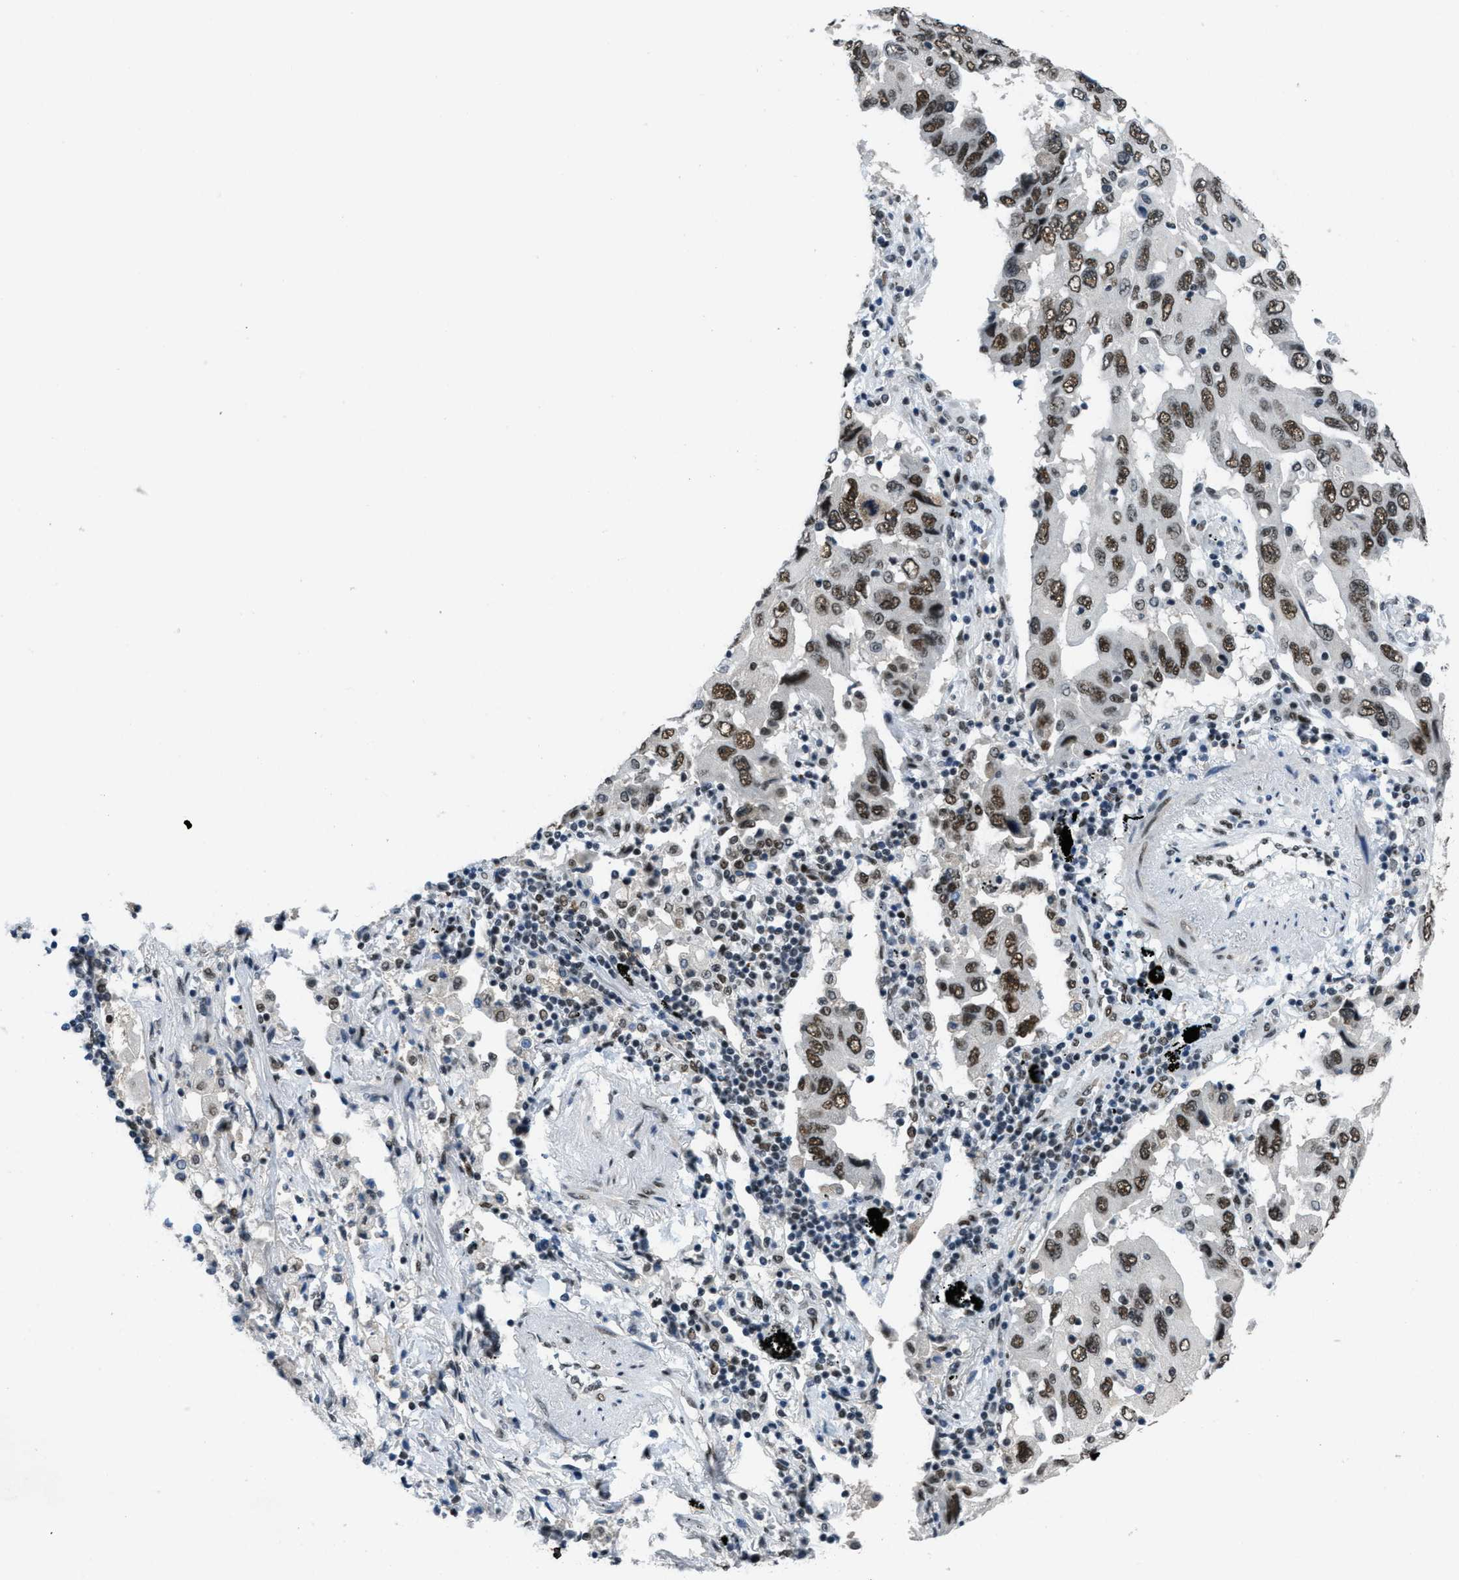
{"staining": {"intensity": "moderate", "quantity": ">75%", "location": "nuclear"}, "tissue": "lung cancer", "cell_type": "Tumor cells", "image_type": "cancer", "snomed": [{"axis": "morphology", "description": "Adenocarcinoma, NOS"}, {"axis": "topography", "description": "Lung"}], "caption": "Lung cancer (adenocarcinoma) stained for a protein demonstrates moderate nuclear positivity in tumor cells.", "gene": "GATAD2B", "patient": {"sex": "female", "age": 65}}